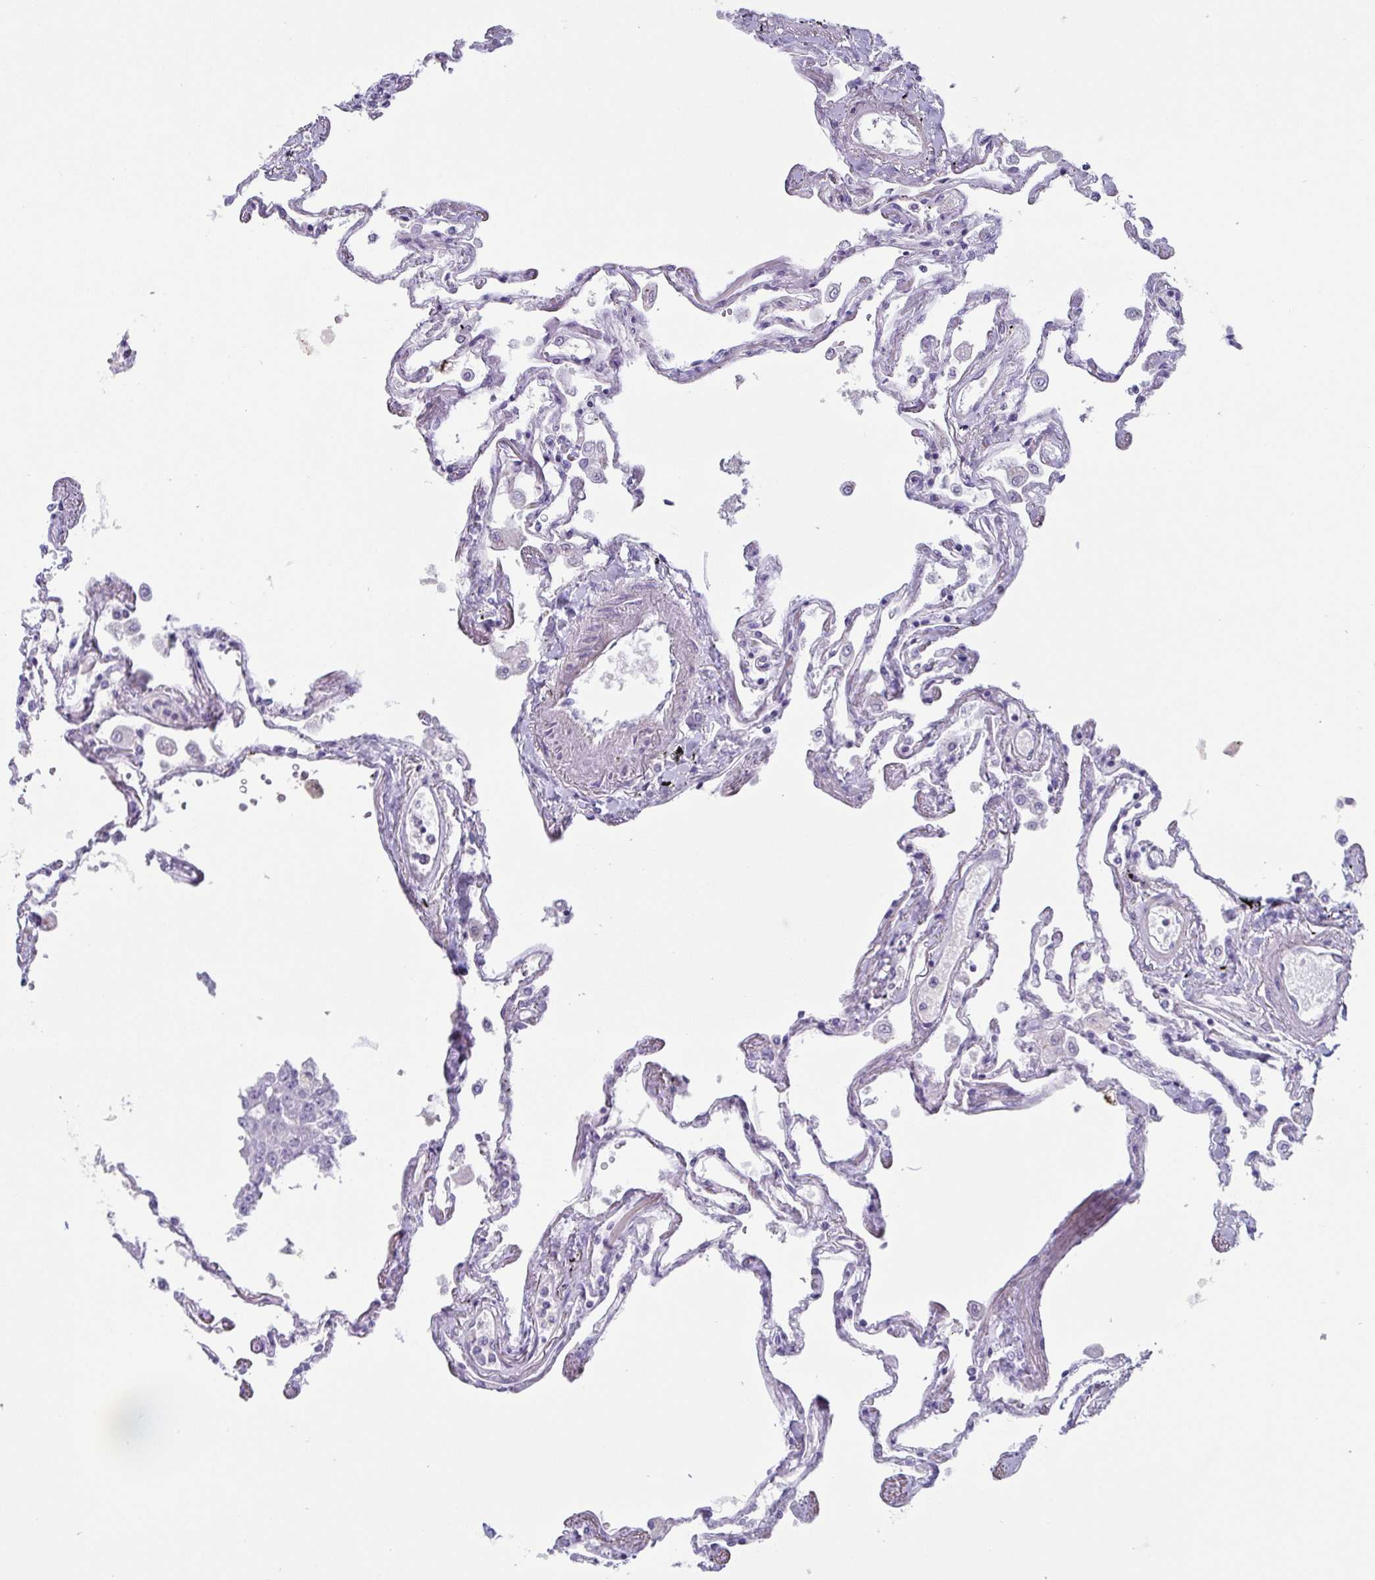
{"staining": {"intensity": "negative", "quantity": "none", "location": "none"}, "tissue": "lung", "cell_type": "Alveolar cells", "image_type": "normal", "snomed": [{"axis": "morphology", "description": "Normal tissue, NOS"}, {"axis": "morphology", "description": "Adenocarcinoma, NOS"}, {"axis": "topography", "description": "Cartilage tissue"}, {"axis": "topography", "description": "Lung"}], "caption": "Immunohistochemistry (IHC) histopathology image of unremarkable lung: lung stained with DAB reveals no significant protein positivity in alveolar cells.", "gene": "OR5P3", "patient": {"sex": "female", "age": 67}}